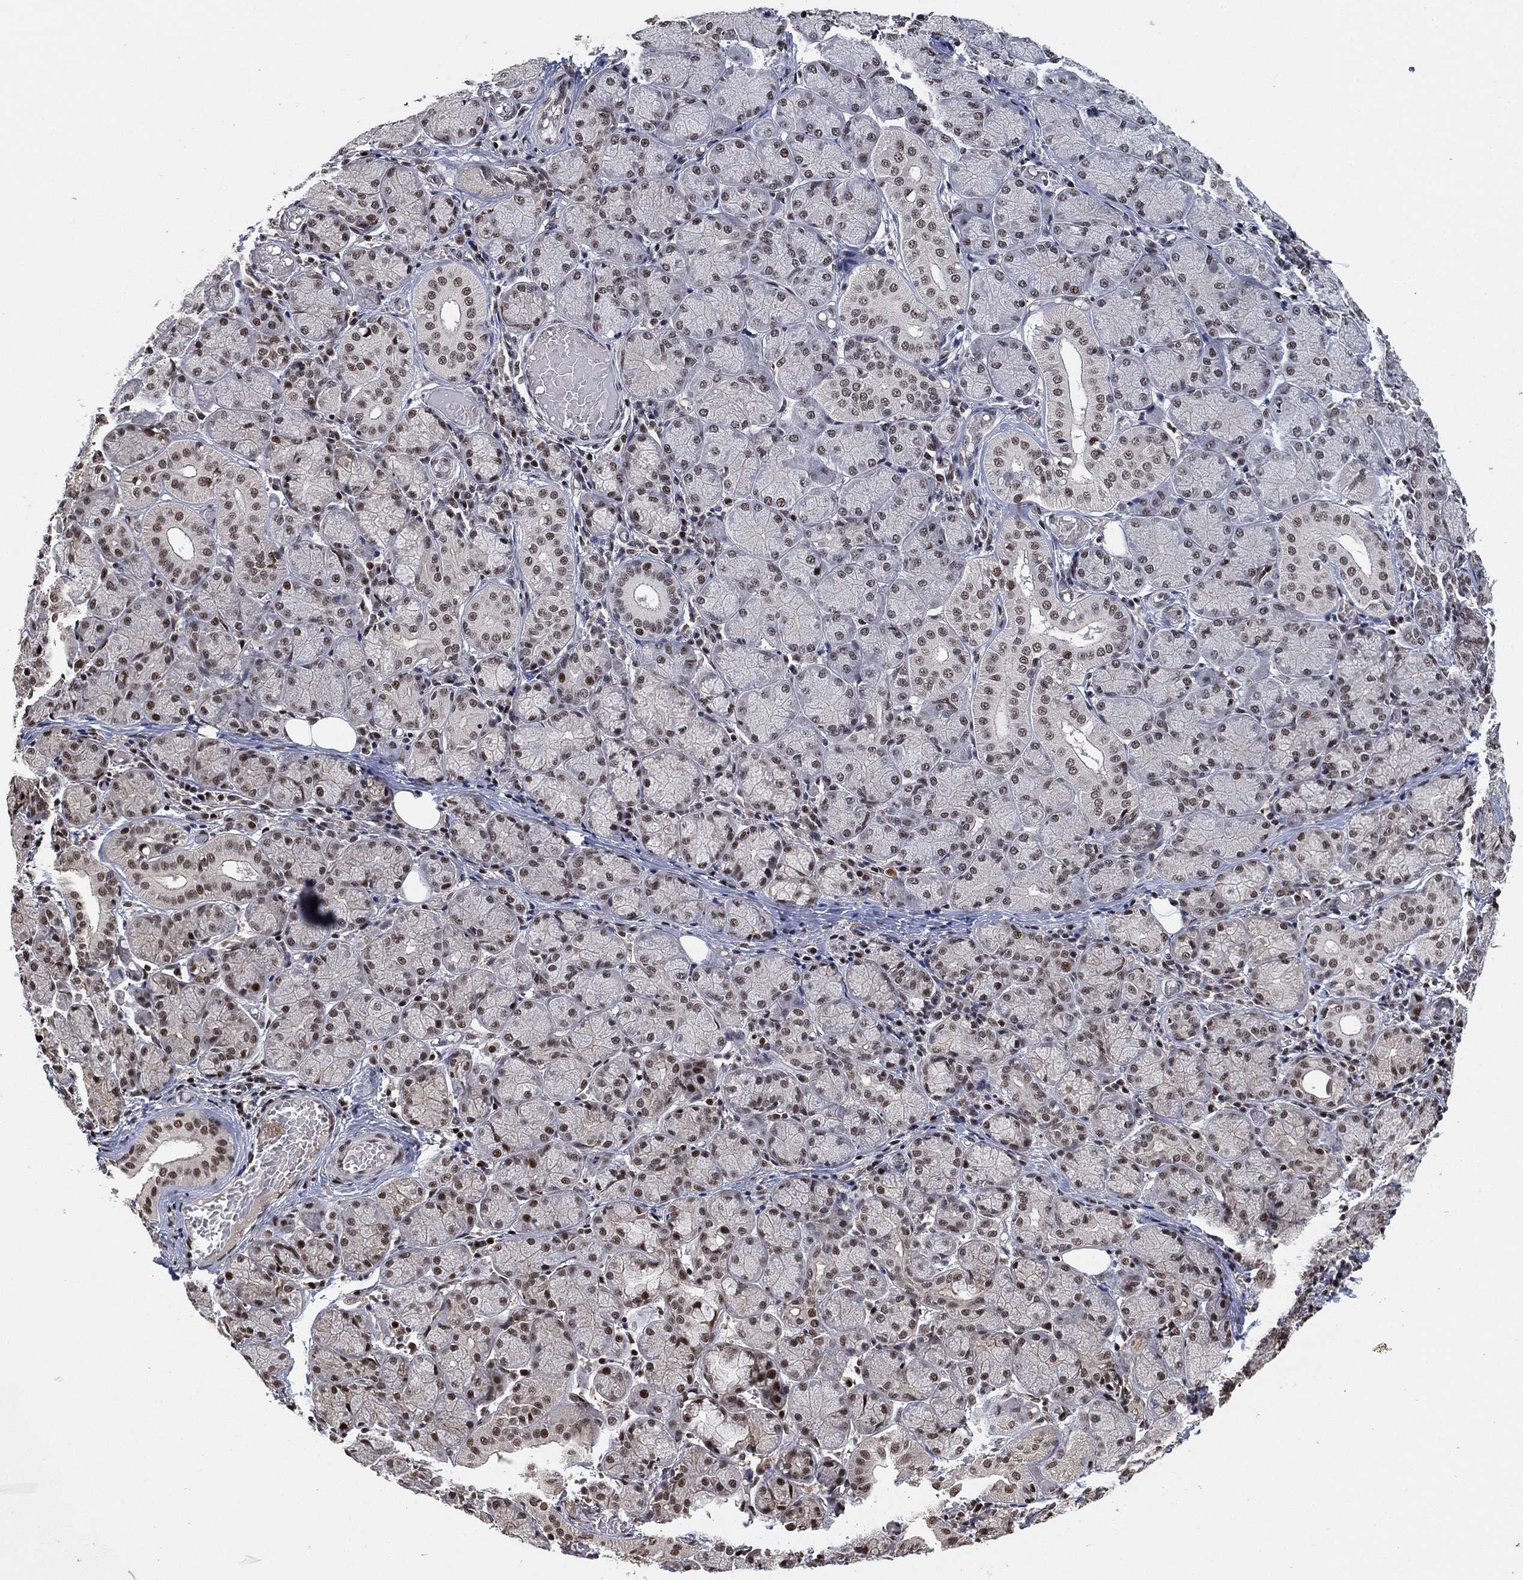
{"staining": {"intensity": "strong", "quantity": "25%-75%", "location": "nuclear"}, "tissue": "salivary gland", "cell_type": "Glandular cells", "image_type": "normal", "snomed": [{"axis": "morphology", "description": "Normal tissue, NOS"}, {"axis": "topography", "description": "Salivary gland"}, {"axis": "topography", "description": "Peripheral nerve tissue"}], "caption": "Unremarkable salivary gland was stained to show a protein in brown. There is high levels of strong nuclear staining in about 25%-75% of glandular cells. (Stains: DAB in brown, nuclei in blue, Microscopy: brightfield microscopy at high magnification).", "gene": "ZSCAN30", "patient": {"sex": "female", "age": 24}}